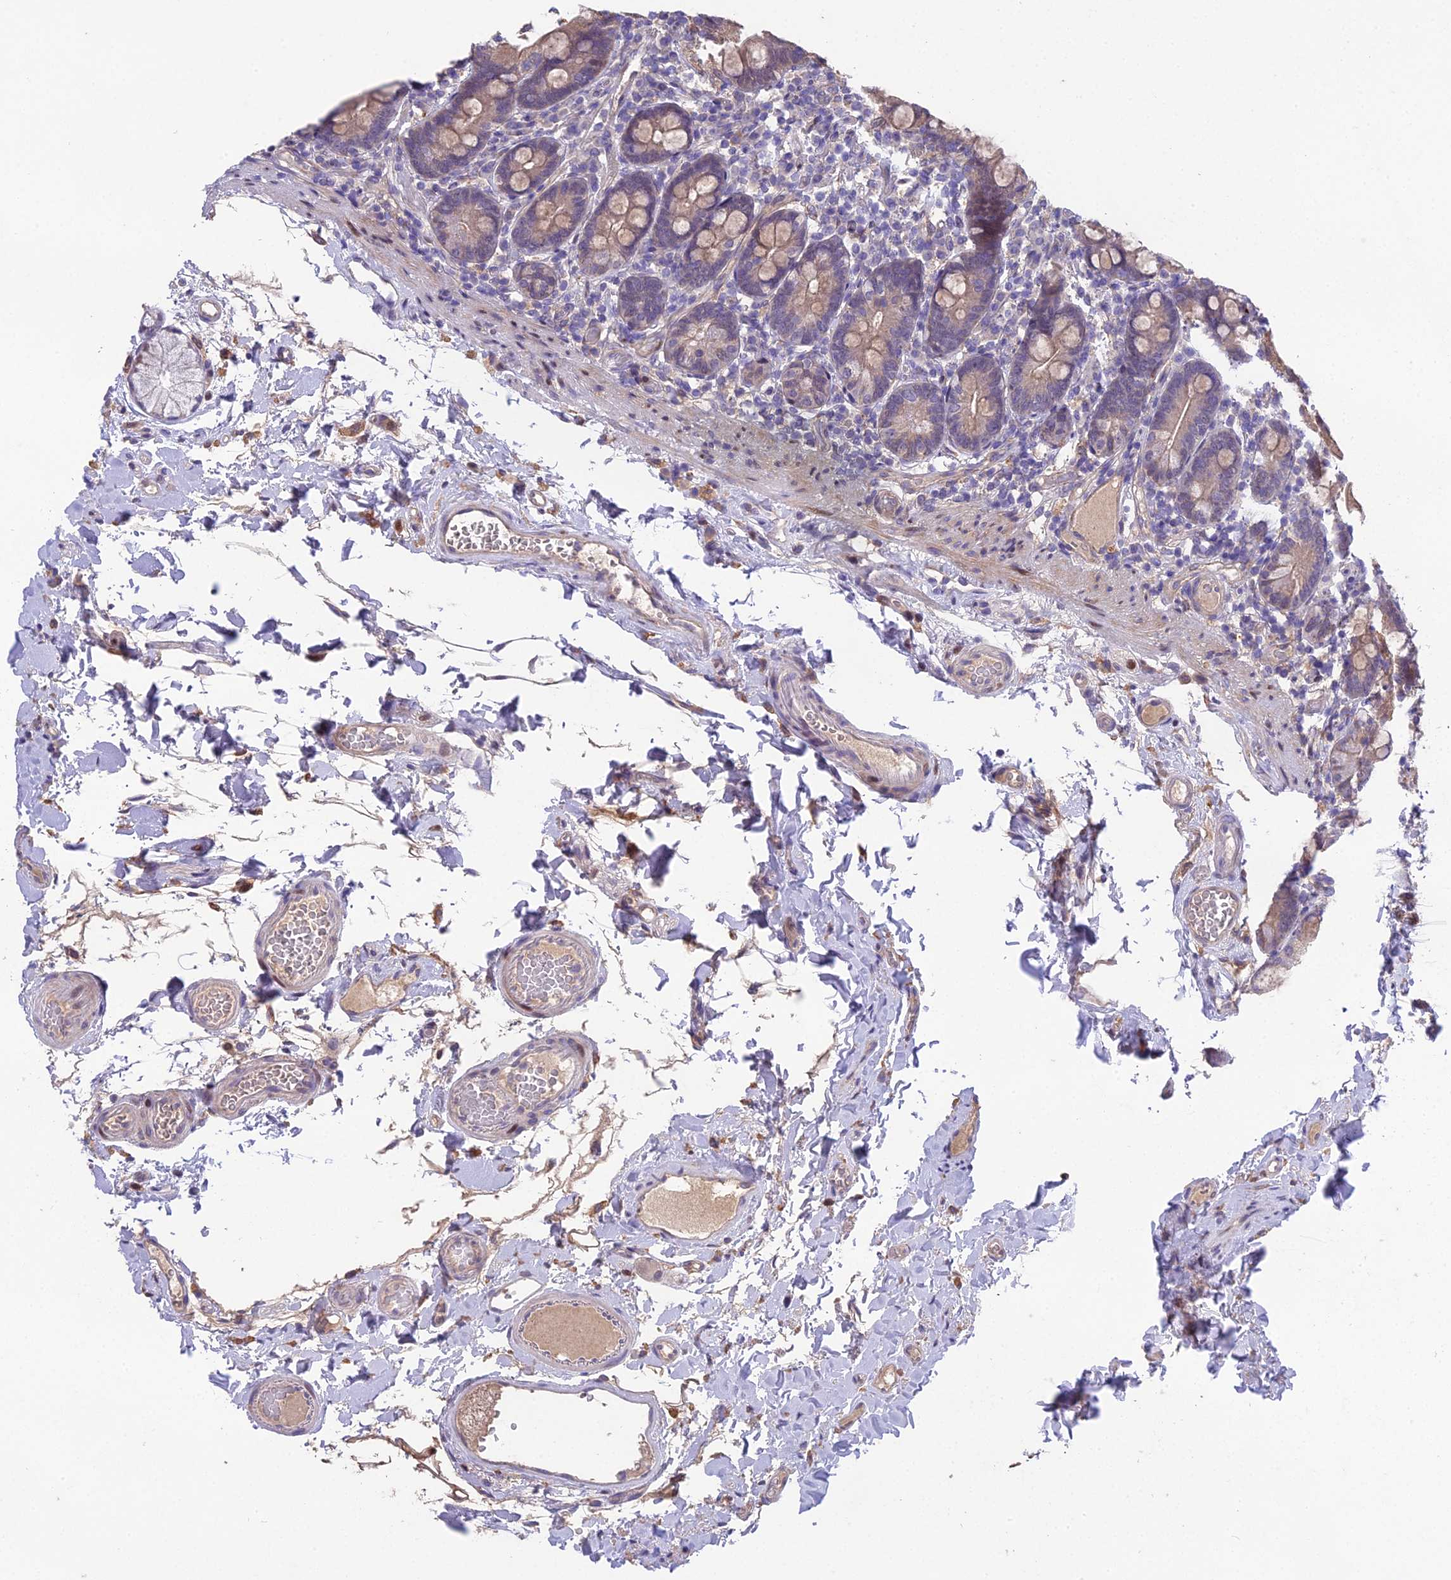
{"staining": {"intensity": "moderate", "quantity": ">75%", "location": "cytoplasmic/membranous"}, "tissue": "duodenum", "cell_type": "Glandular cells", "image_type": "normal", "snomed": [{"axis": "morphology", "description": "Normal tissue, NOS"}, {"axis": "topography", "description": "Duodenum"}], "caption": "An immunohistochemistry (IHC) micrograph of benign tissue is shown. Protein staining in brown shows moderate cytoplasmic/membranous positivity in duodenum within glandular cells. The staining was performed using DAB (3,3'-diaminobenzidine) to visualize the protein expression in brown, while the nuclei were stained in blue with hematoxylin (Magnification: 20x).", "gene": "PUS10", "patient": {"sex": "female", "age": 67}}